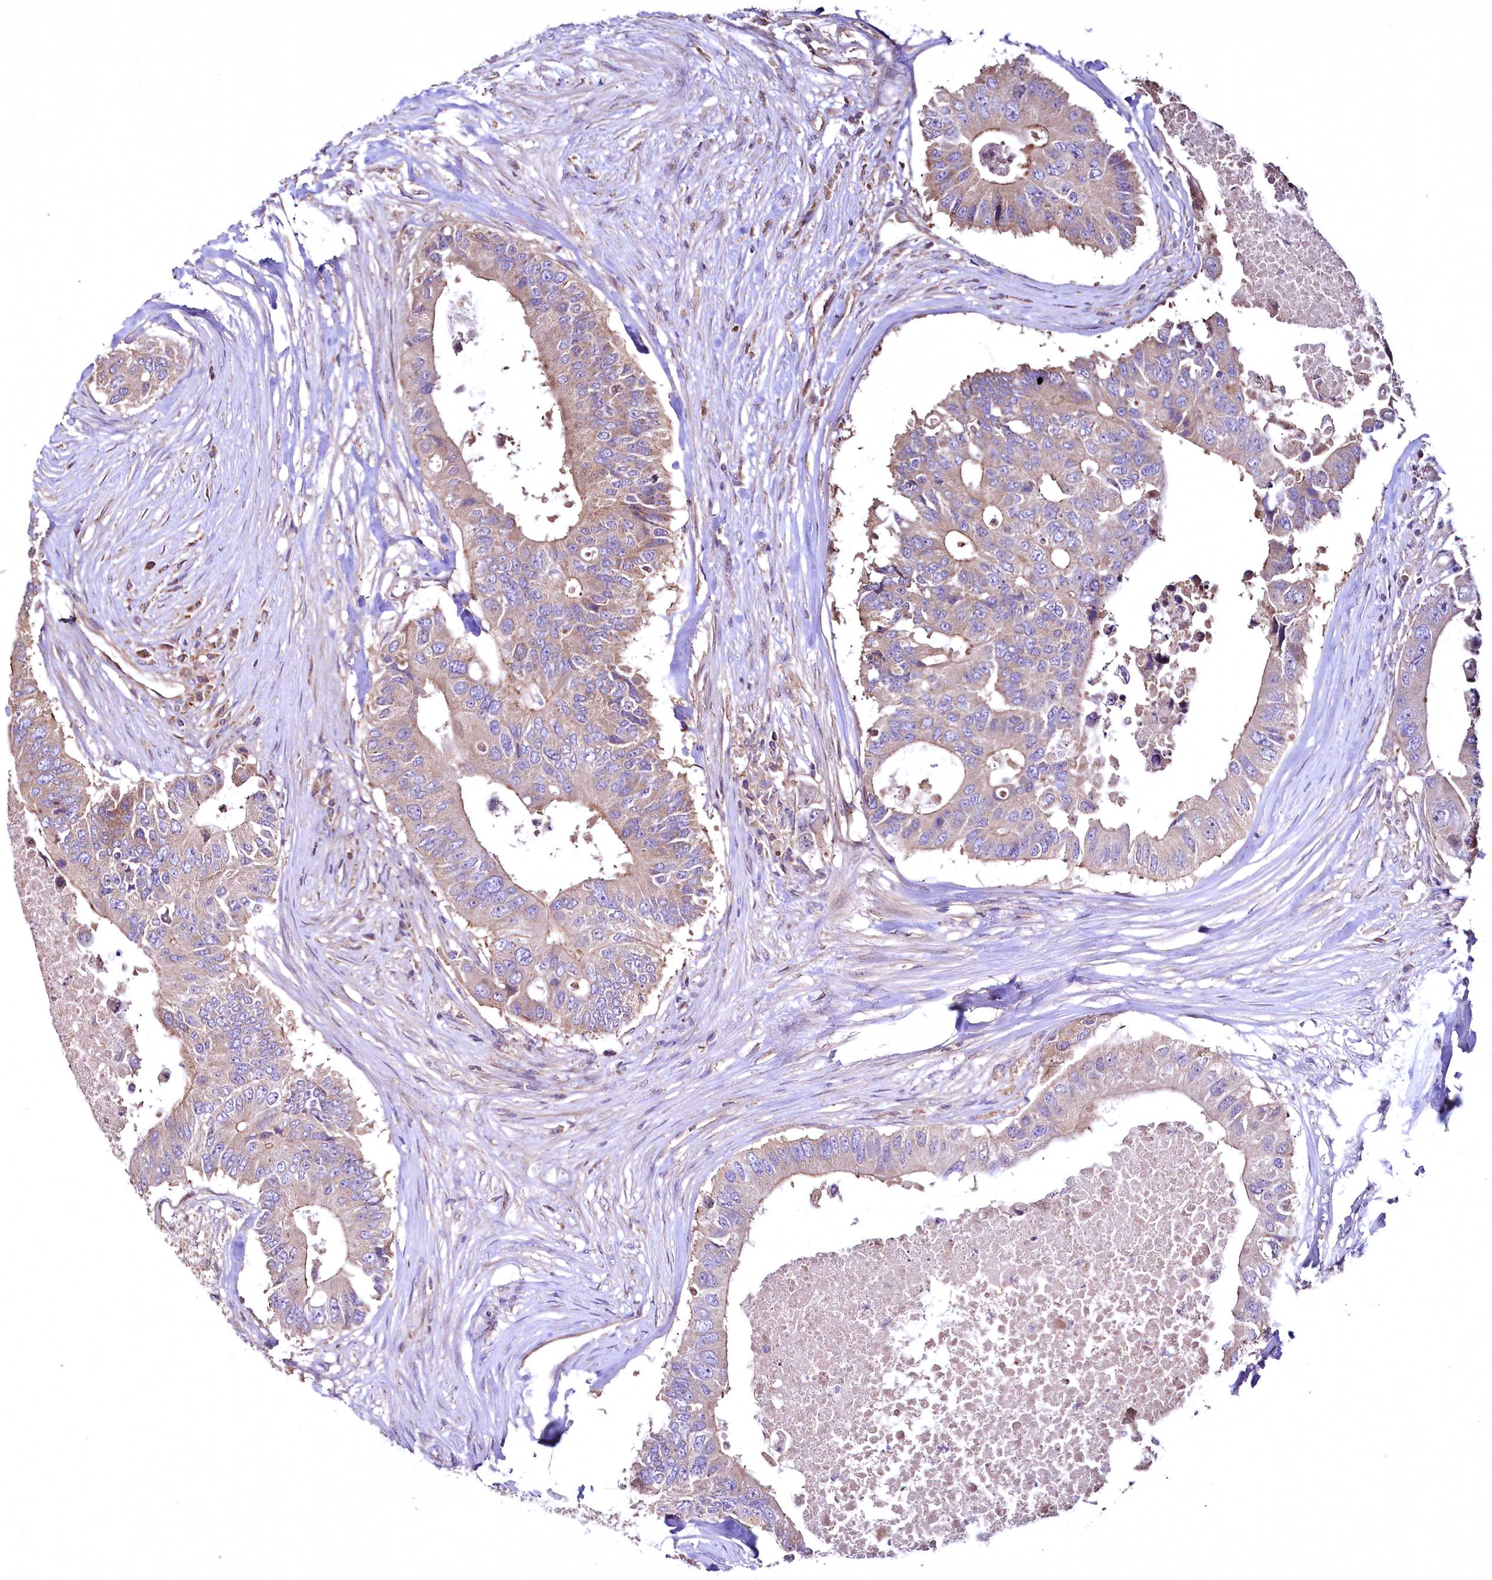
{"staining": {"intensity": "moderate", "quantity": ">75%", "location": "cytoplasmic/membranous"}, "tissue": "colorectal cancer", "cell_type": "Tumor cells", "image_type": "cancer", "snomed": [{"axis": "morphology", "description": "Adenocarcinoma, NOS"}, {"axis": "topography", "description": "Colon"}], "caption": "A medium amount of moderate cytoplasmic/membranous positivity is appreciated in approximately >75% of tumor cells in colorectal cancer tissue.", "gene": "TBCEL", "patient": {"sex": "male", "age": 71}}